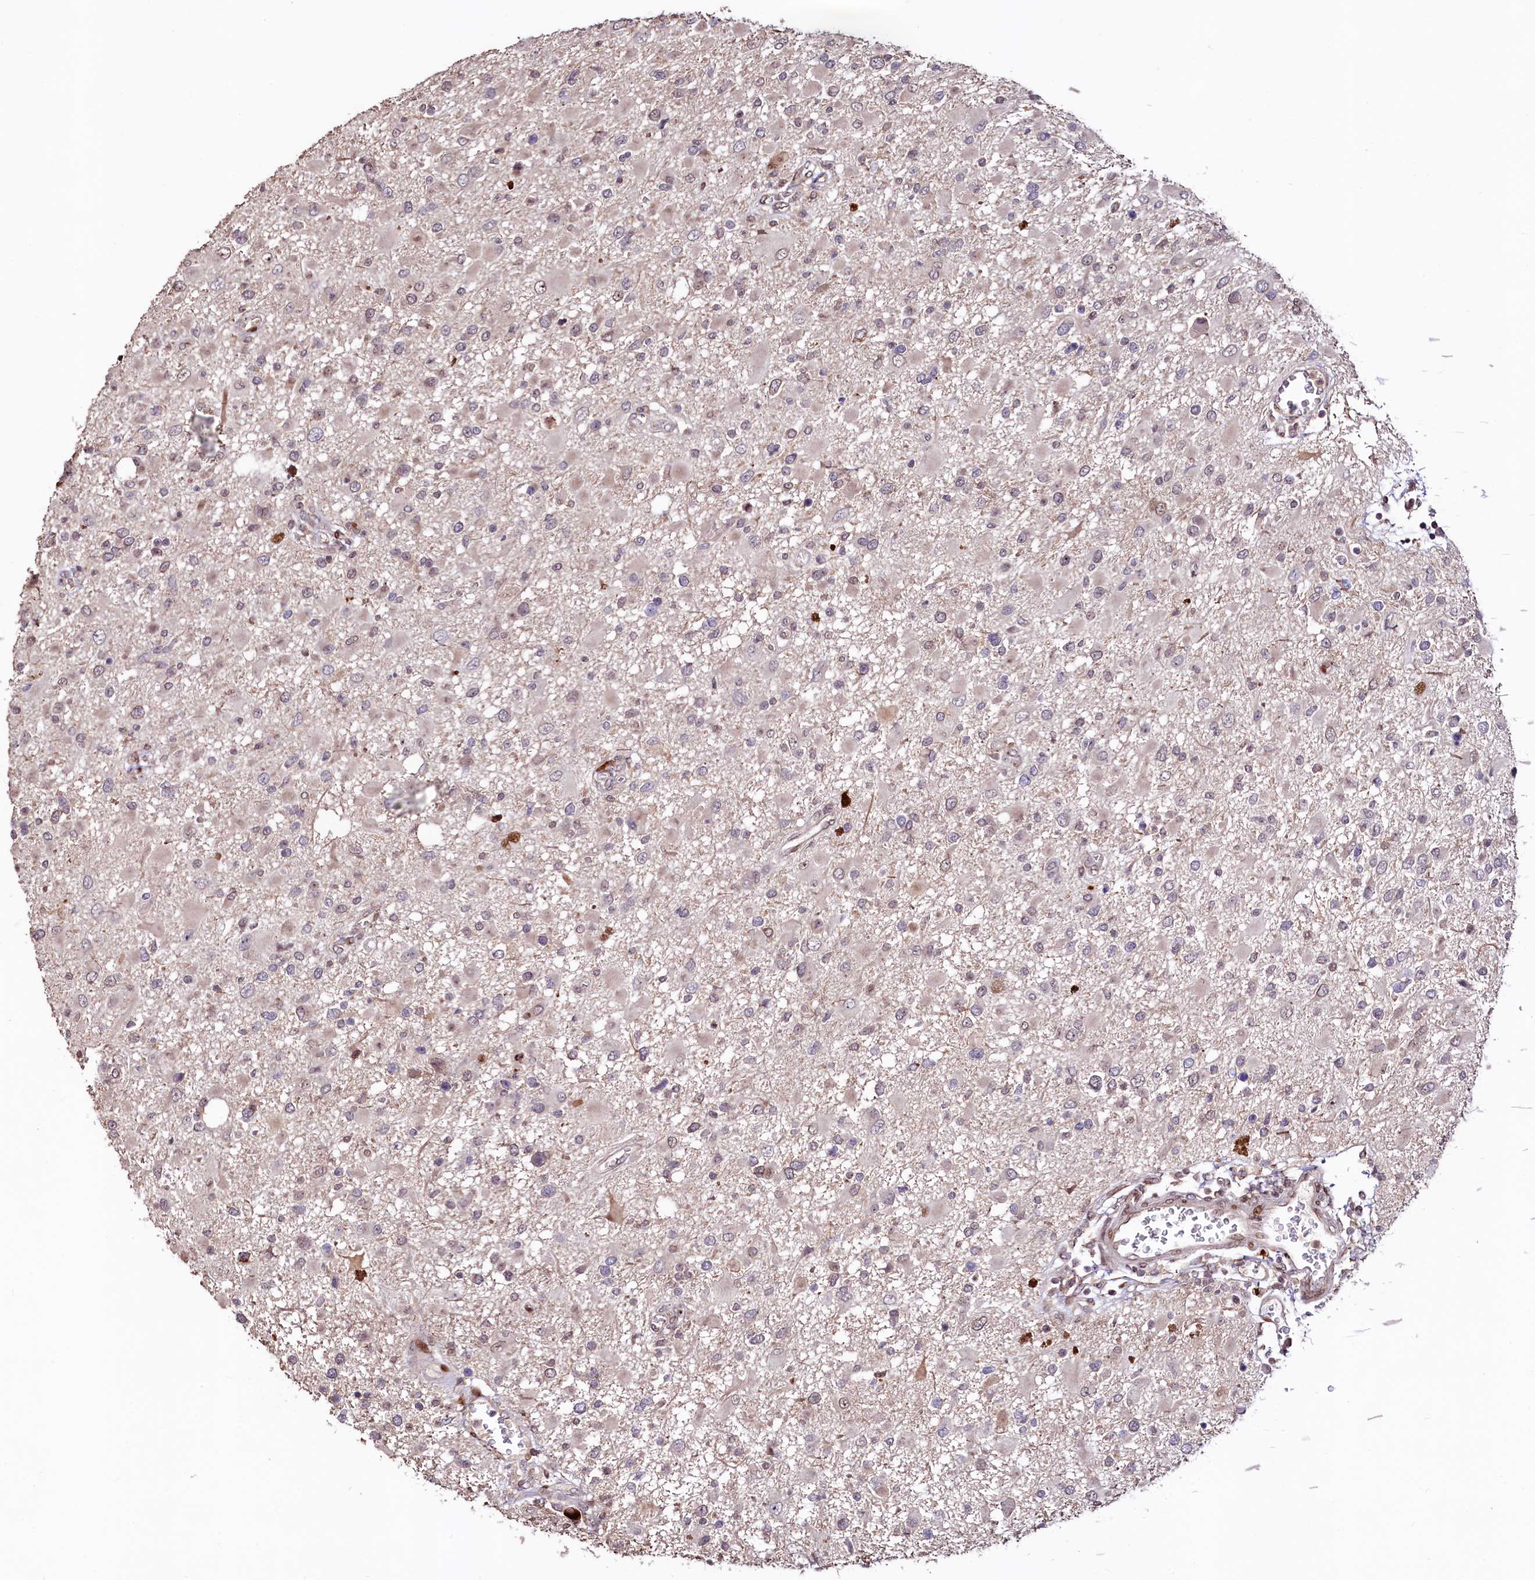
{"staining": {"intensity": "weak", "quantity": "<25%", "location": "nuclear"}, "tissue": "glioma", "cell_type": "Tumor cells", "image_type": "cancer", "snomed": [{"axis": "morphology", "description": "Glioma, malignant, High grade"}, {"axis": "topography", "description": "Brain"}], "caption": "There is no significant staining in tumor cells of glioma.", "gene": "C5orf15", "patient": {"sex": "male", "age": 53}}